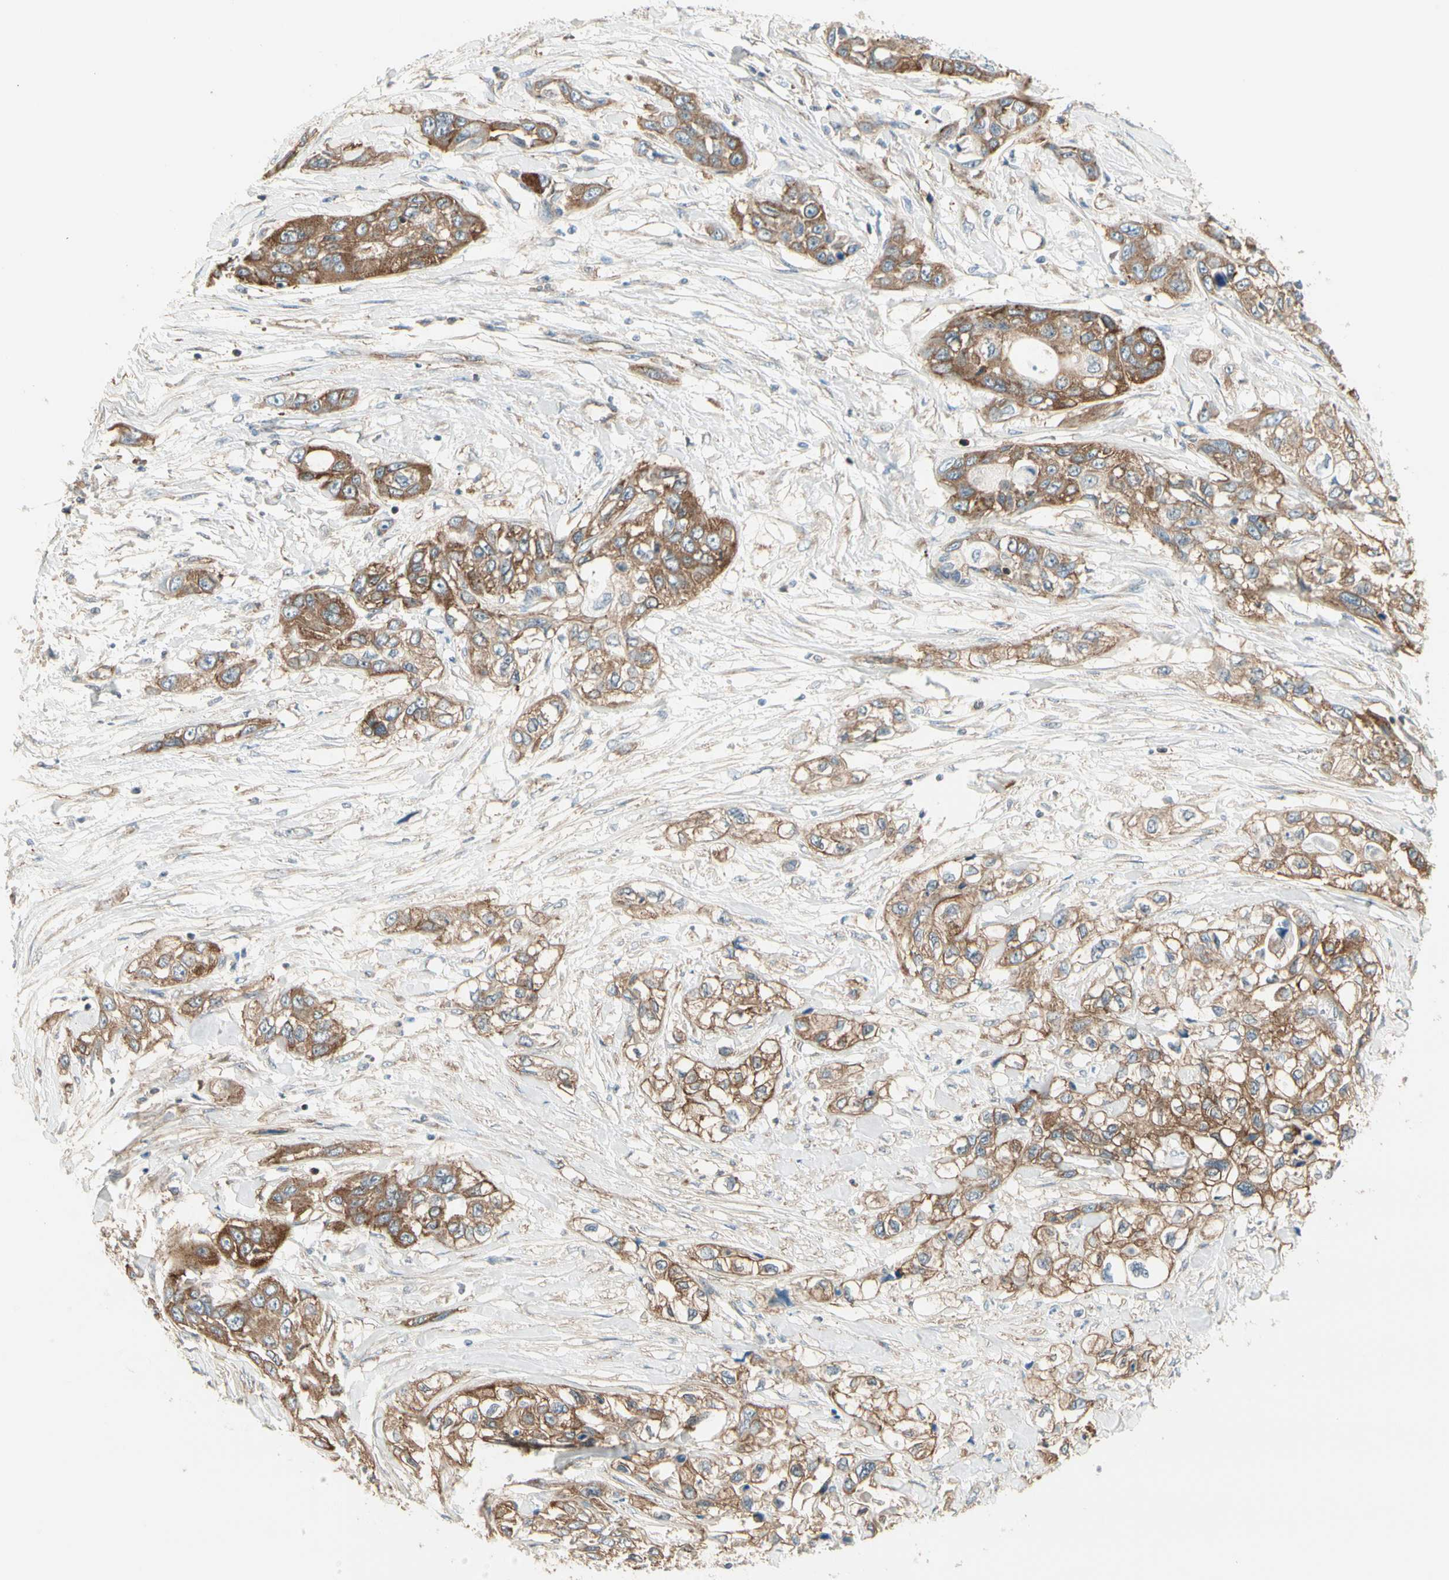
{"staining": {"intensity": "moderate", "quantity": ">75%", "location": "cytoplasmic/membranous"}, "tissue": "pancreatic cancer", "cell_type": "Tumor cells", "image_type": "cancer", "snomed": [{"axis": "morphology", "description": "Adenocarcinoma, NOS"}, {"axis": "topography", "description": "Pancreas"}], "caption": "Immunohistochemistry (IHC) staining of pancreatic adenocarcinoma, which exhibits medium levels of moderate cytoplasmic/membranous positivity in about >75% of tumor cells indicating moderate cytoplasmic/membranous protein expression. The staining was performed using DAB (3,3'-diaminobenzidine) (brown) for protein detection and nuclei were counterstained in hematoxylin (blue).", "gene": "AGFG1", "patient": {"sex": "female", "age": 70}}